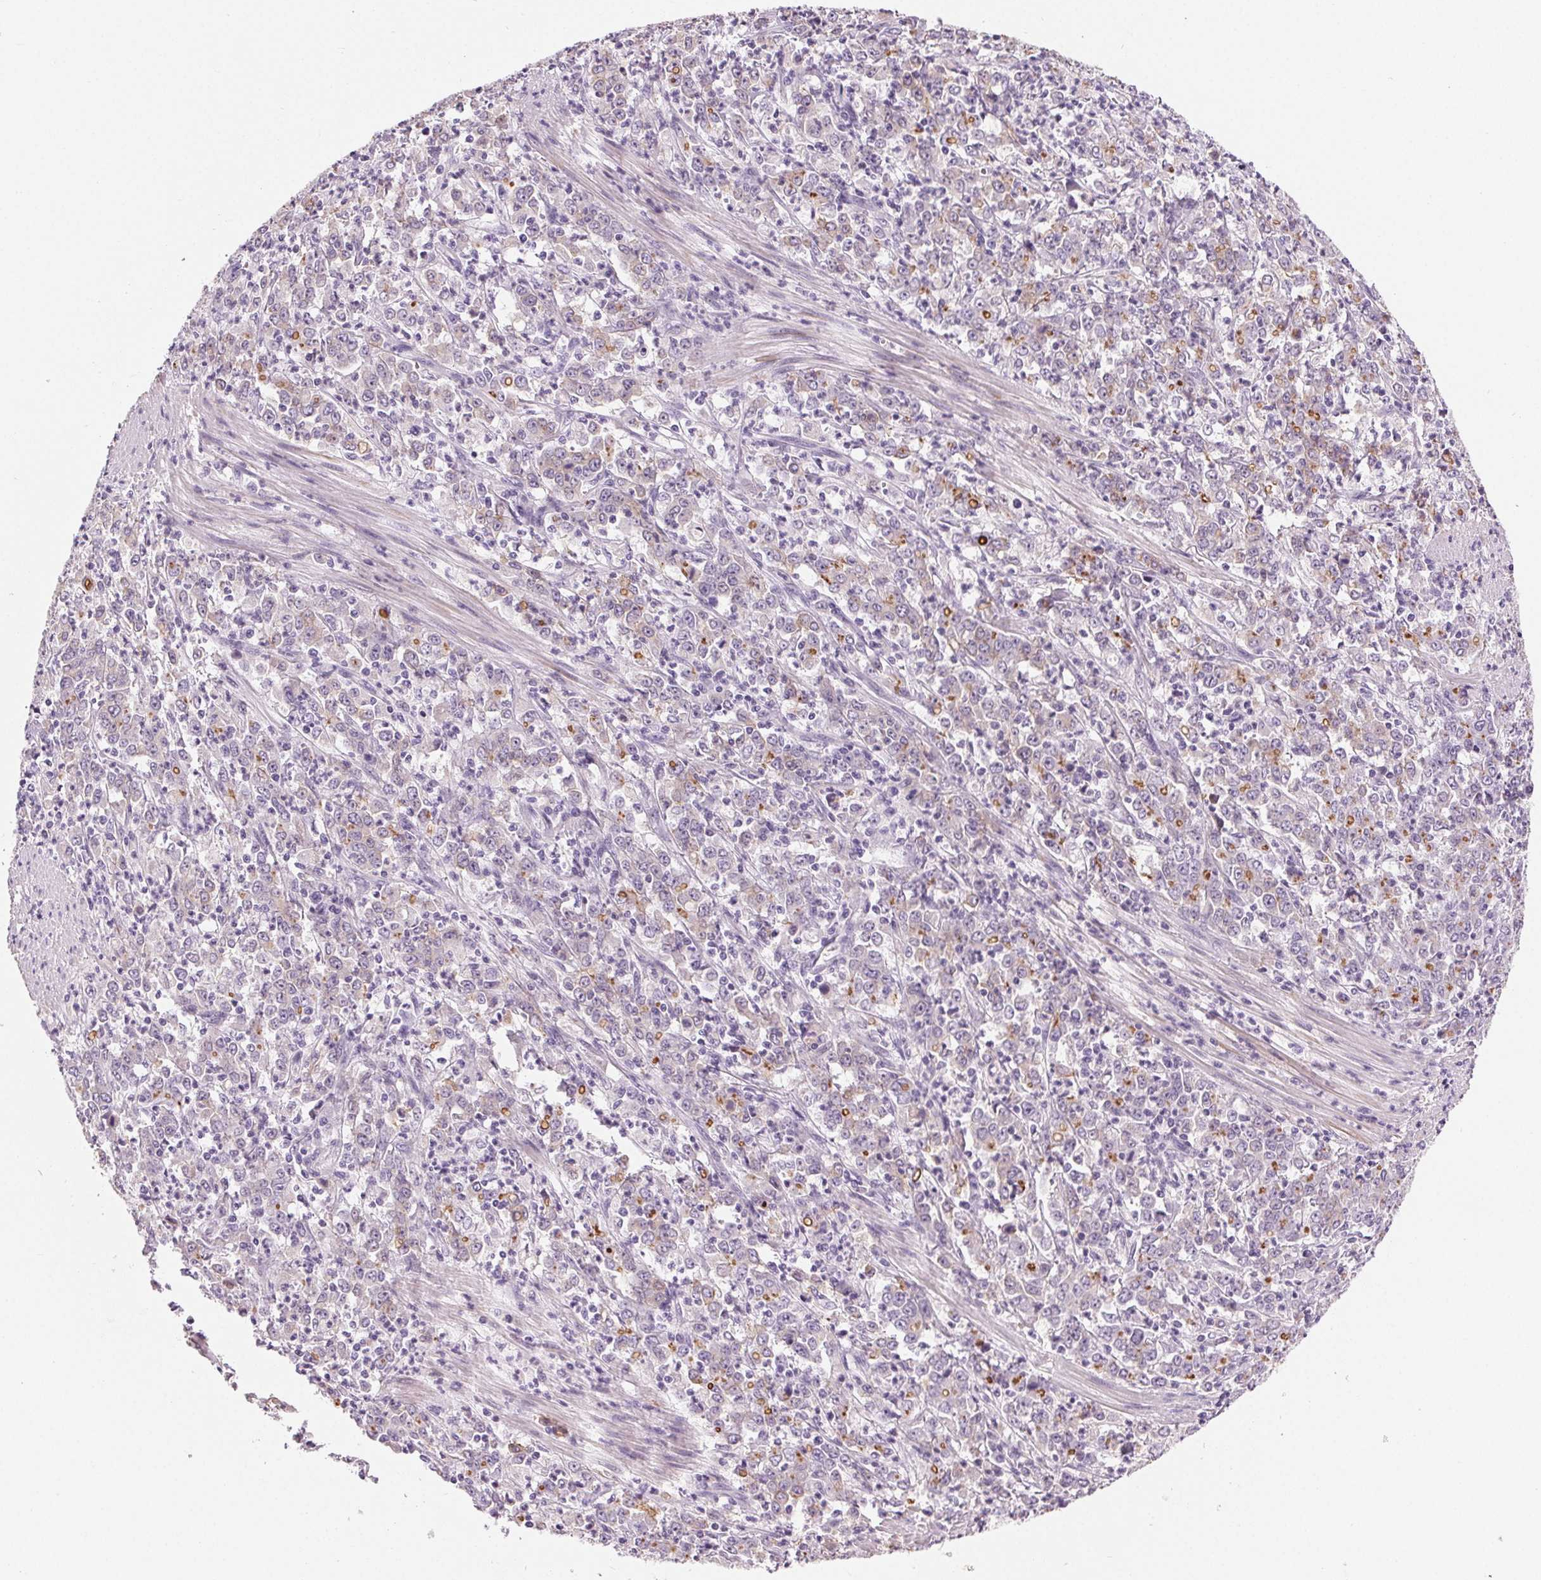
{"staining": {"intensity": "moderate", "quantity": "<25%", "location": "cytoplasmic/membranous"}, "tissue": "stomach cancer", "cell_type": "Tumor cells", "image_type": "cancer", "snomed": [{"axis": "morphology", "description": "Adenocarcinoma, NOS"}, {"axis": "topography", "description": "Stomach, lower"}], "caption": "Stomach adenocarcinoma was stained to show a protein in brown. There is low levels of moderate cytoplasmic/membranous expression in approximately <25% of tumor cells.", "gene": "MISP", "patient": {"sex": "female", "age": 71}}